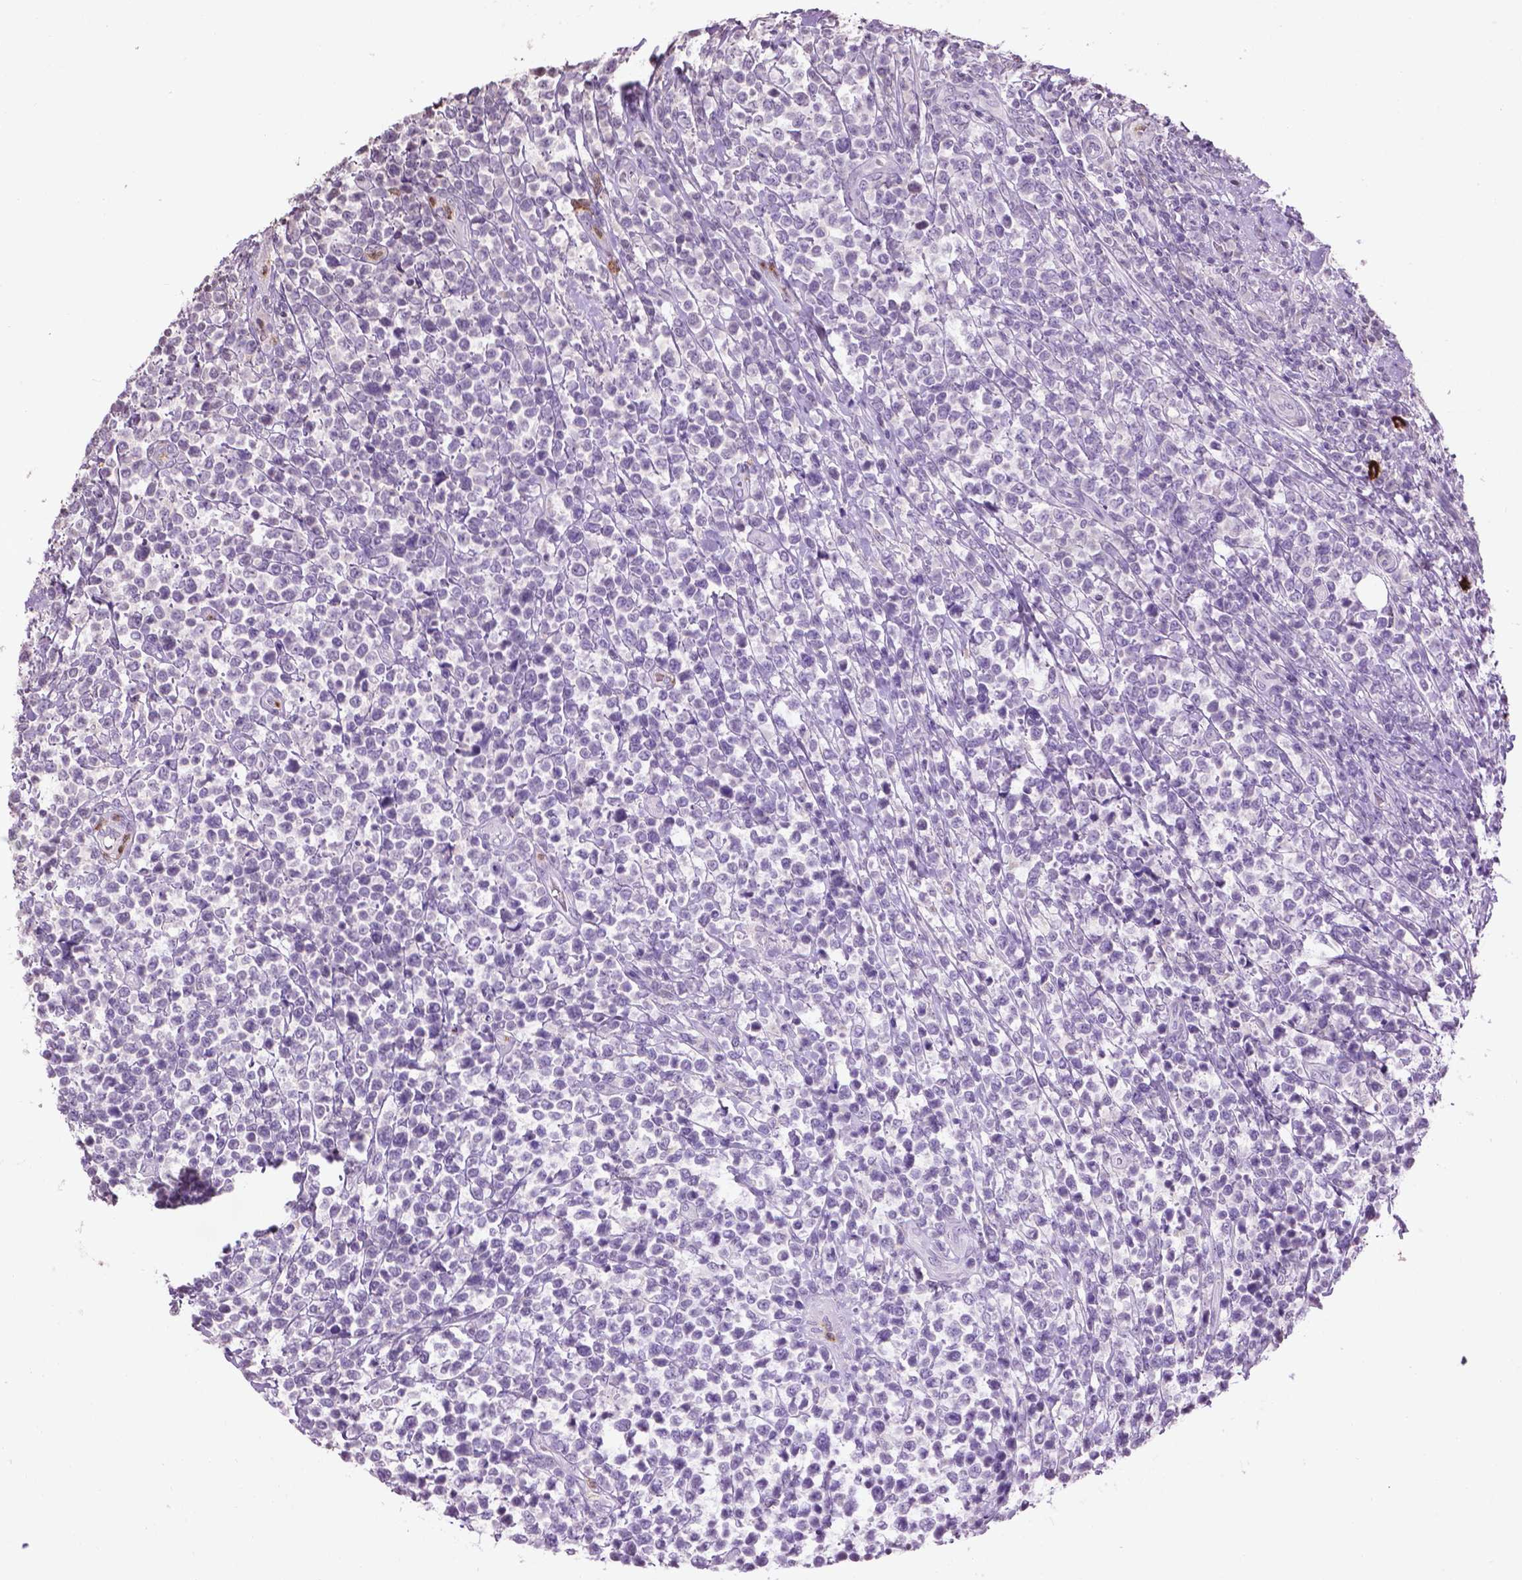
{"staining": {"intensity": "negative", "quantity": "none", "location": "none"}, "tissue": "lymphoma", "cell_type": "Tumor cells", "image_type": "cancer", "snomed": [{"axis": "morphology", "description": "Malignant lymphoma, non-Hodgkin's type, High grade"}, {"axis": "topography", "description": "Soft tissue"}], "caption": "Immunohistochemistry (IHC) histopathology image of human lymphoma stained for a protein (brown), which shows no expression in tumor cells.", "gene": "NTNG2", "patient": {"sex": "female", "age": 56}}